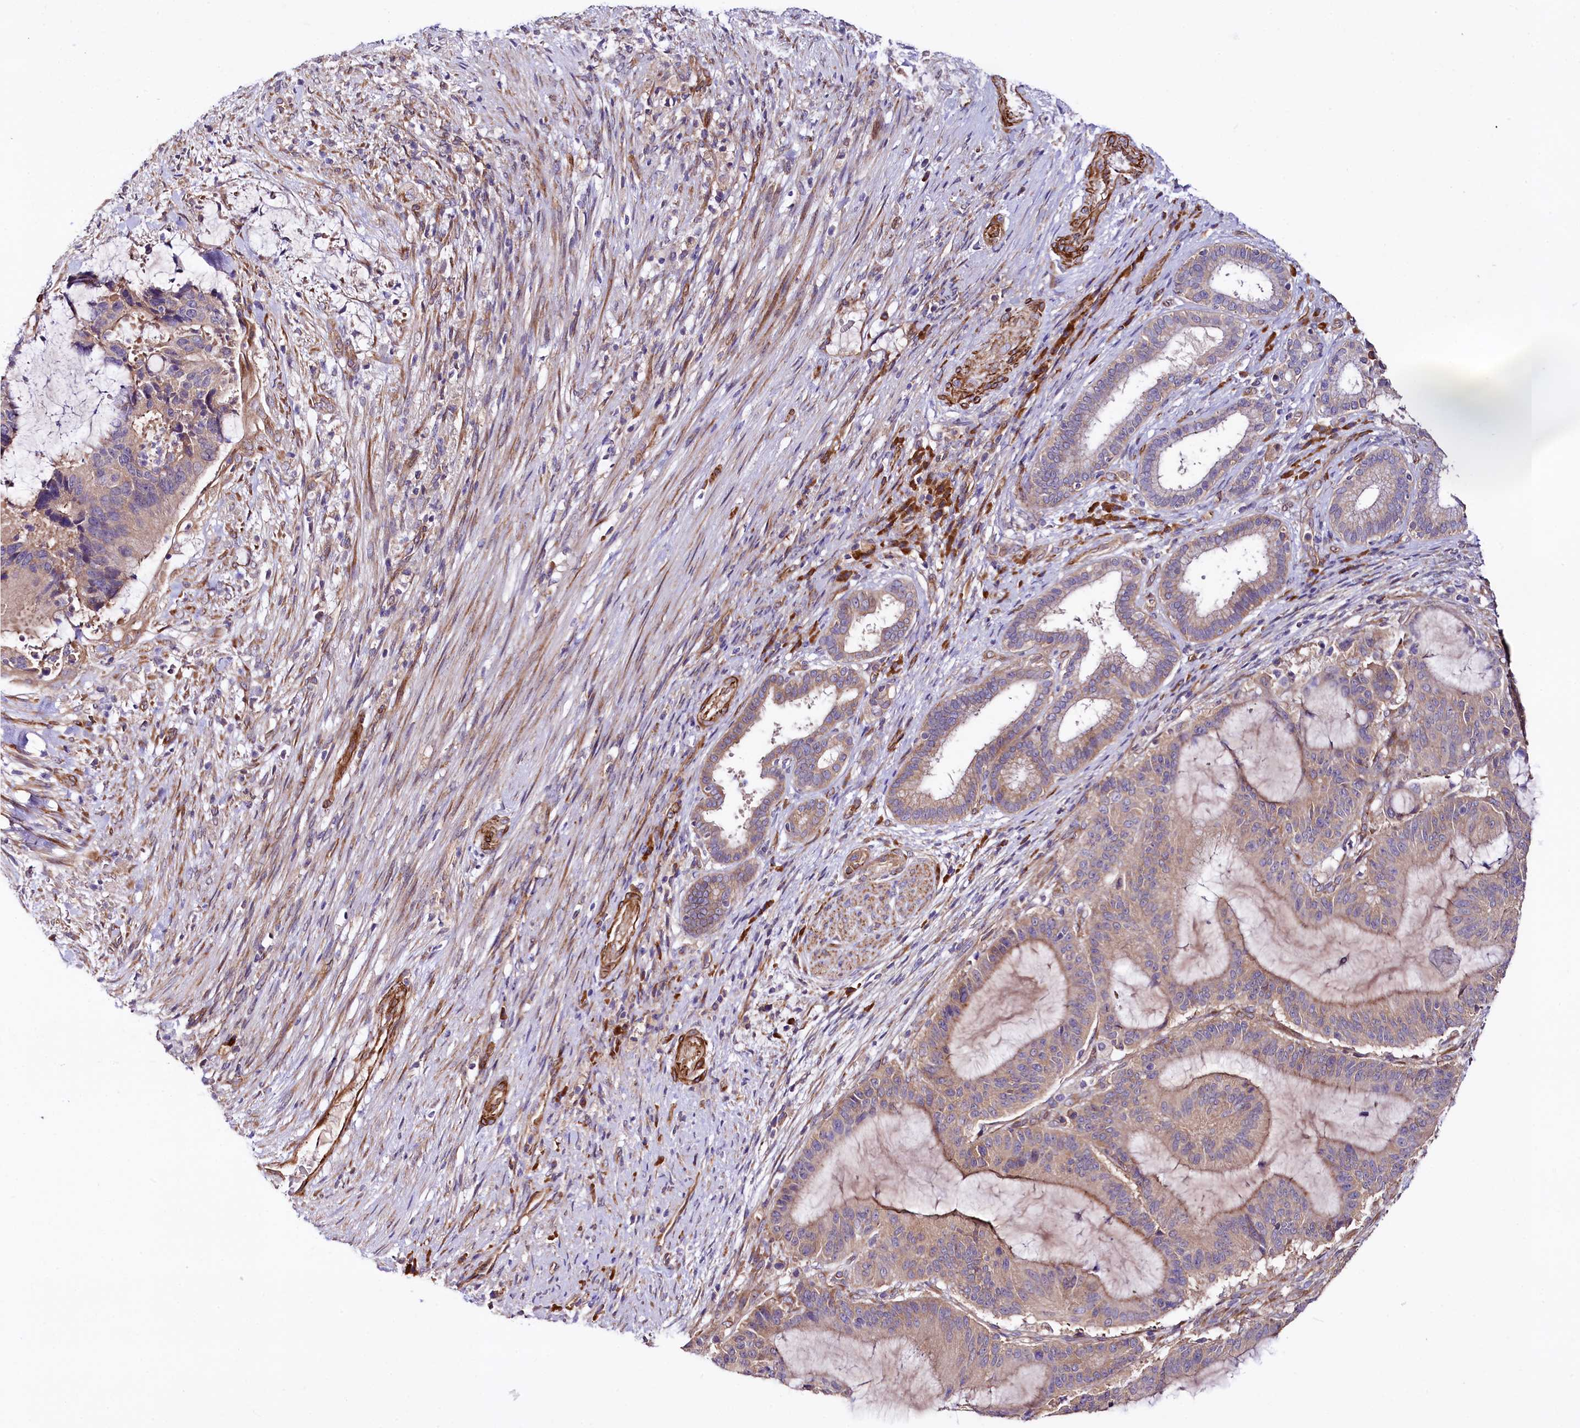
{"staining": {"intensity": "weak", "quantity": ">75%", "location": "cytoplasmic/membranous"}, "tissue": "liver cancer", "cell_type": "Tumor cells", "image_type": "cancer", "snomed": [{"axis": "morphology", "description": "Normal tissue, NOS"}, {"axis": "morphology", "description": "Cholangiocarcinoma"}, {"axis": "topography", "description": "Liver"}, {"axis": "topography", "description": "Peripheral nerve tissue"}], "caption": "DAB (3,3'-diaminobenzidine) immunohistochemical staining of liver cancer (cholangiocarcinoma) reveals weak cytoplasmic/membranous protein expression in approximately >75% of tumor cells.", "gene": "SPATS2", "patient": {"sex": "female", "age": 73}}